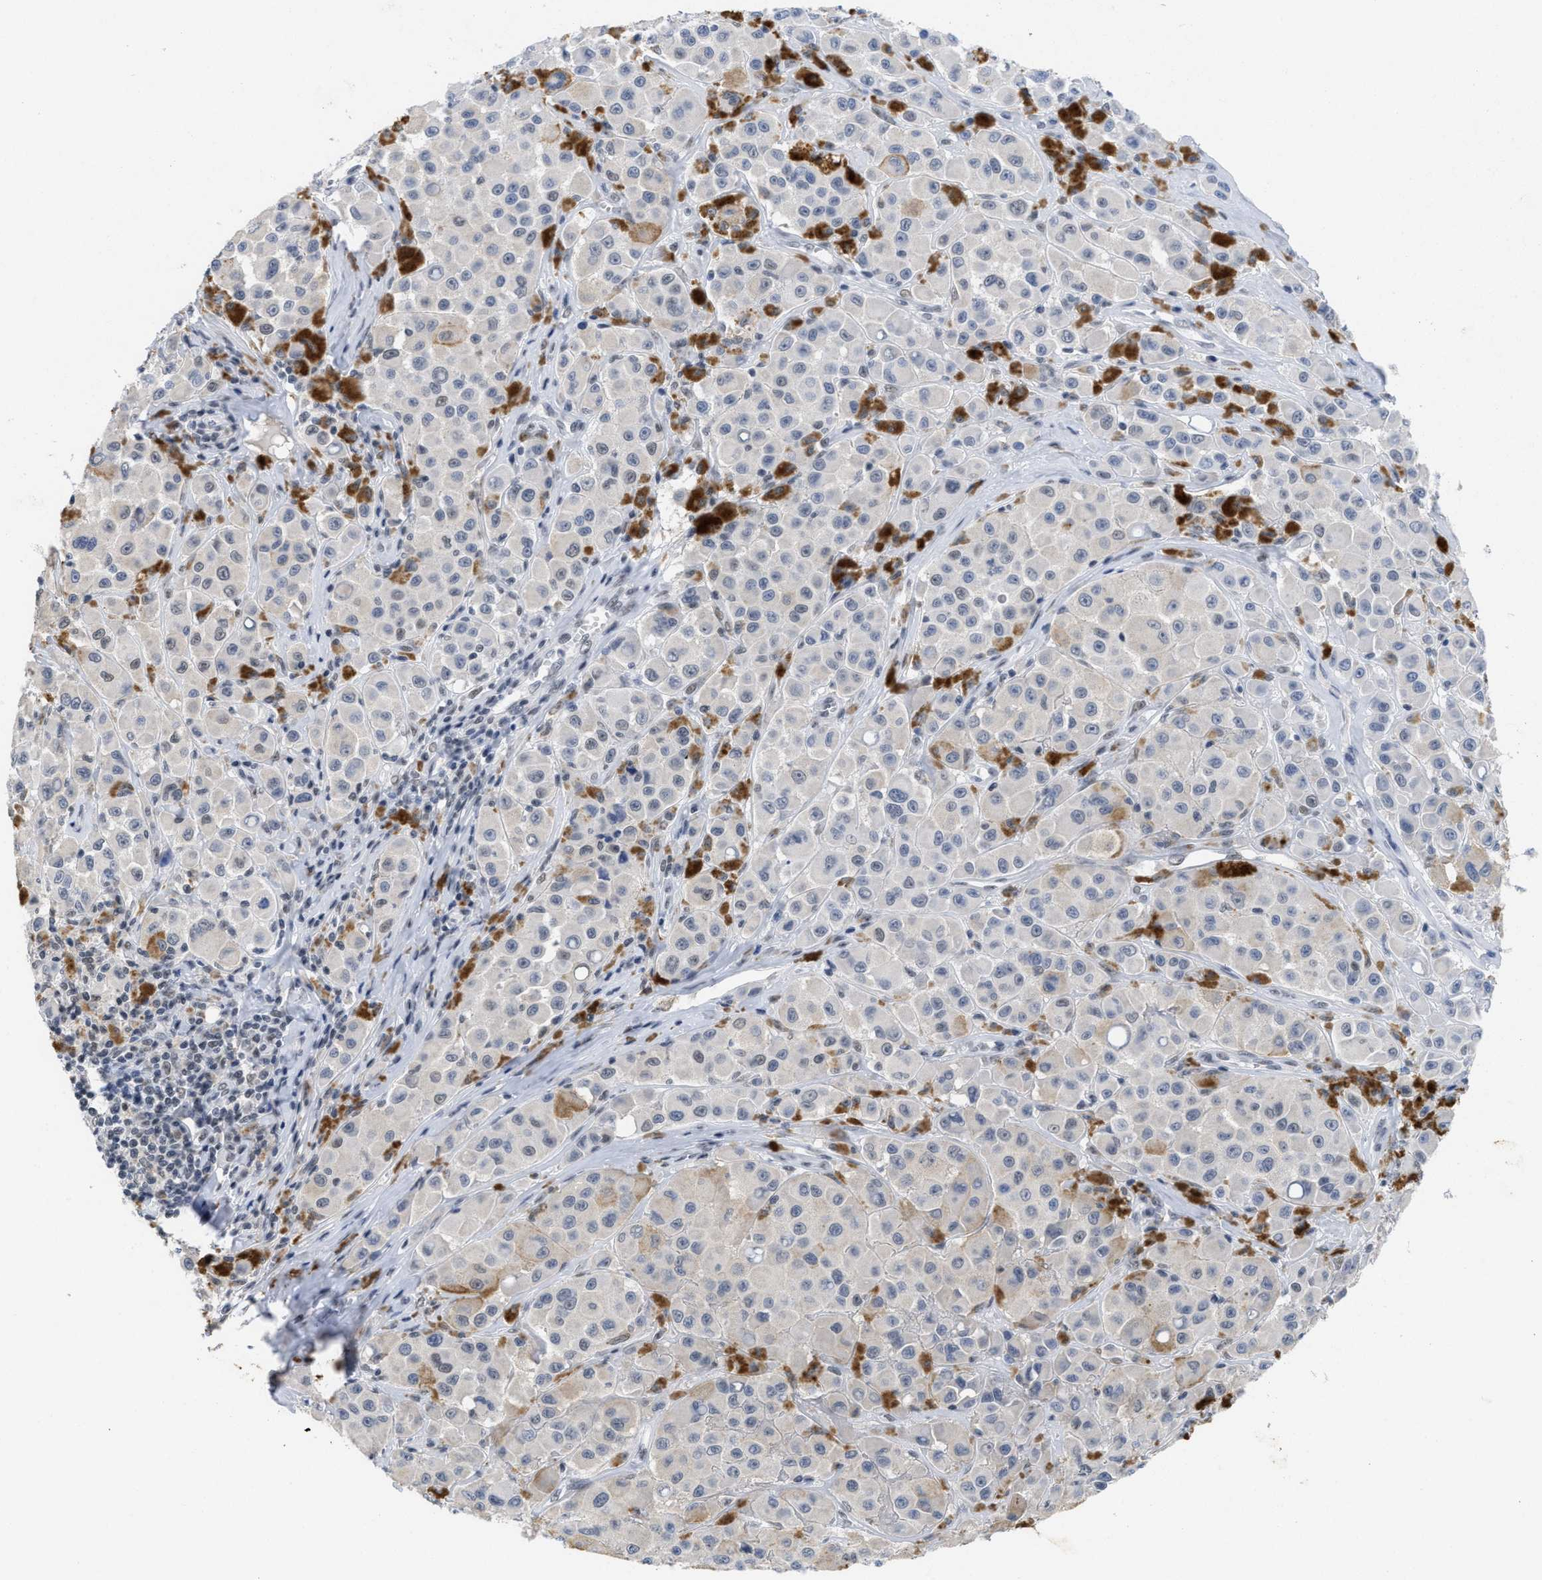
{"staining": {"intensity": "negative", "quantity": "none", "location": "none"}, "tissue": "melanoma", "cell_type": "Tumor cells", "image_type": "cancer", "snomed": [{"axis": "morphology", "description": "Malignant melanoma, NOS"}, {"axis": "topography", "description": "Skin"}], "caption": "This is a image of immunohistochemistry staining of malignant melanoma, which shows no positivity in tumor cells. (DAB immunohistochemistry visualized using brightfield microscopy, high magnification).", "gene": "GGNBP2", "patient": {"sex": "male", "age": 84}}